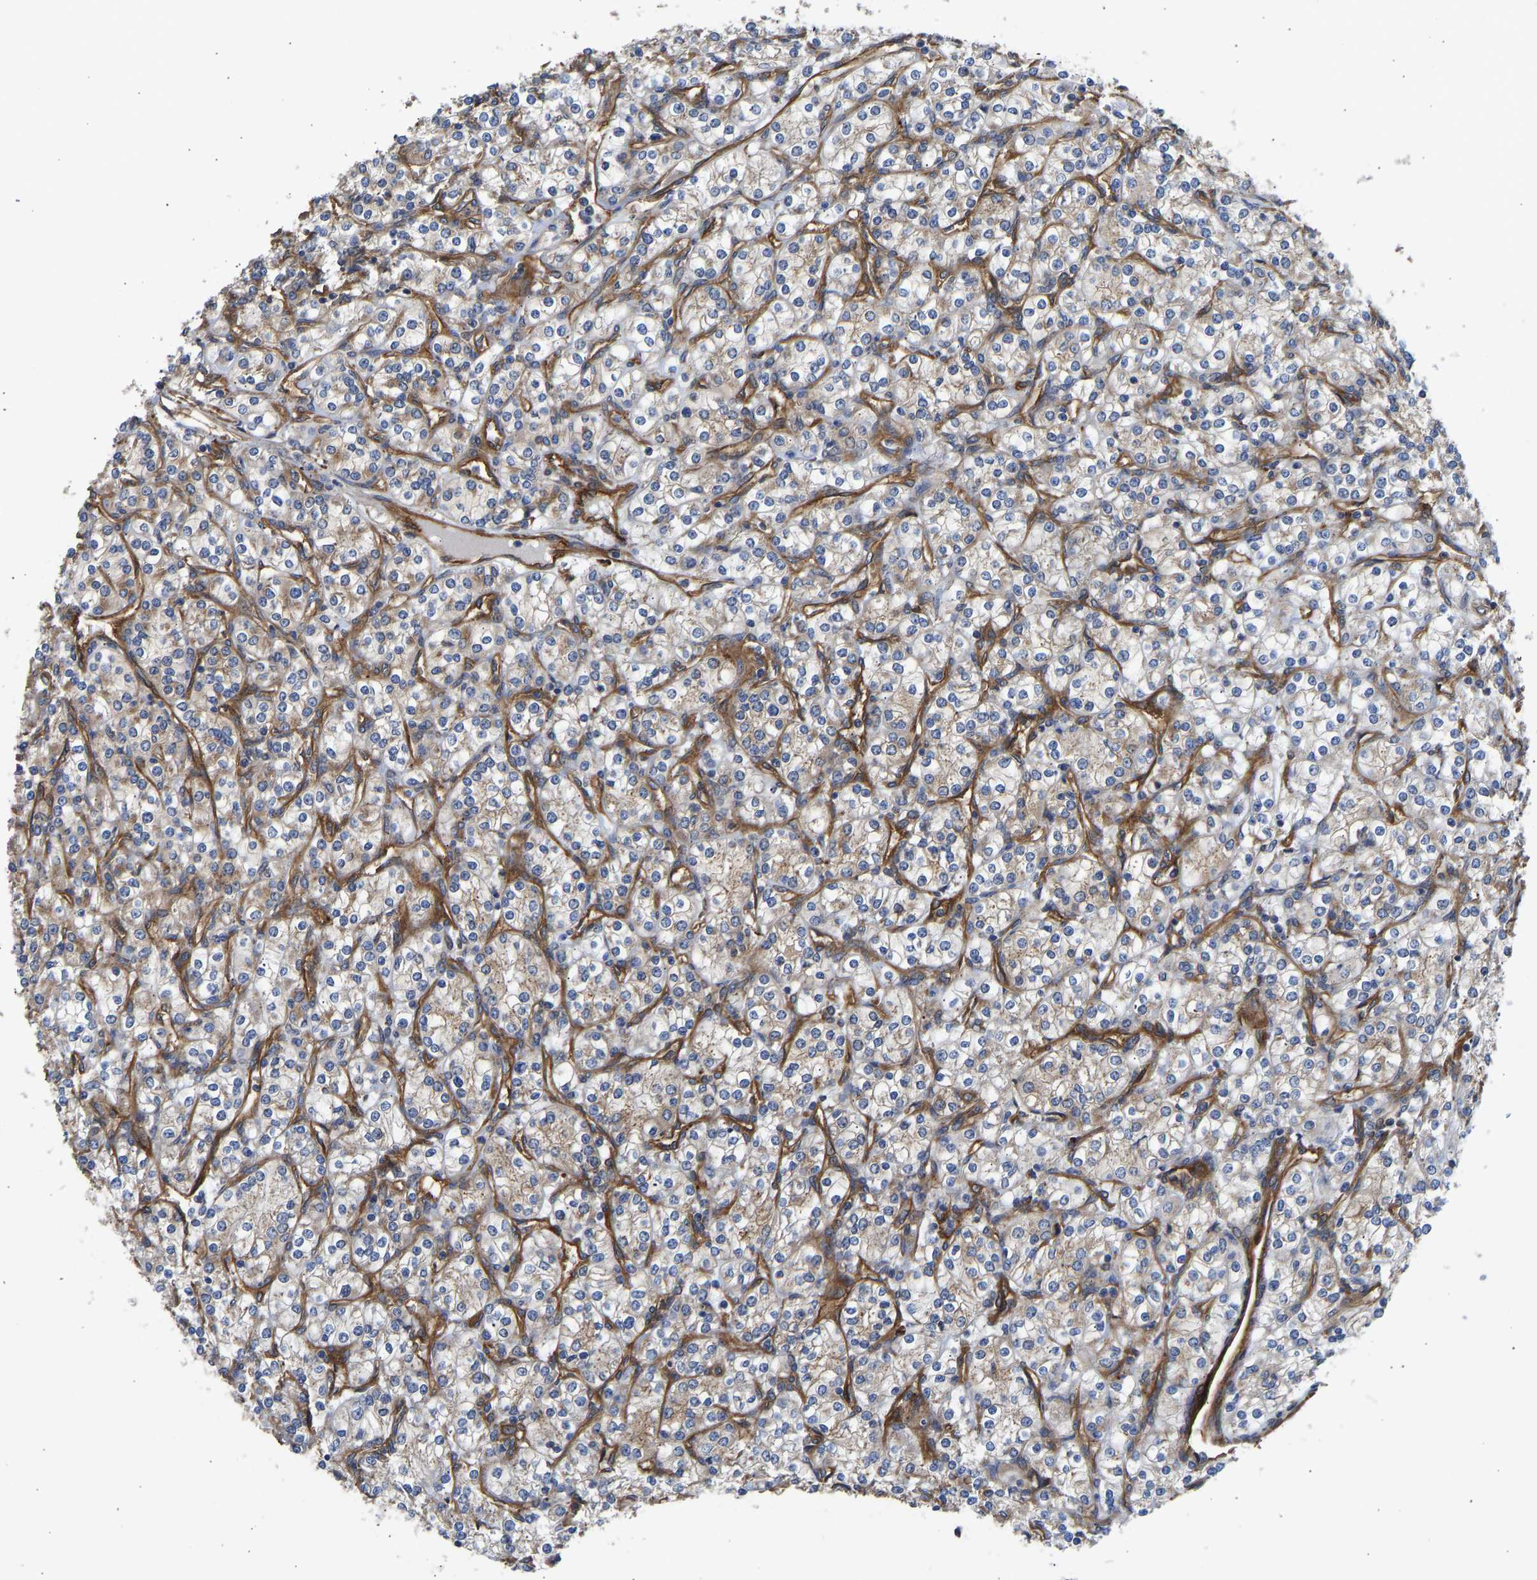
{"staining": {"intensity": "weak", "quantity": "25%-75%", "location": "cytoplasmic/membranous"}, "tissue": "renal cancer", "cell_type": "Tumor cells", "image_type": "cancer", "snomed": [{"axis": "morphology", "description": "Adenocarcinoma, NOS"}, {"axis": "topography", "description": "Kidney"}], "caption": "Brown immunohistochemical staining in renal cancer (adenocarcinoma) exhibits weak cytoplasmic/membranous staining in about 25%-75% of tumor cells.", "gene": "MYO1C", "patient": {"sex": "male", "age": 77}}